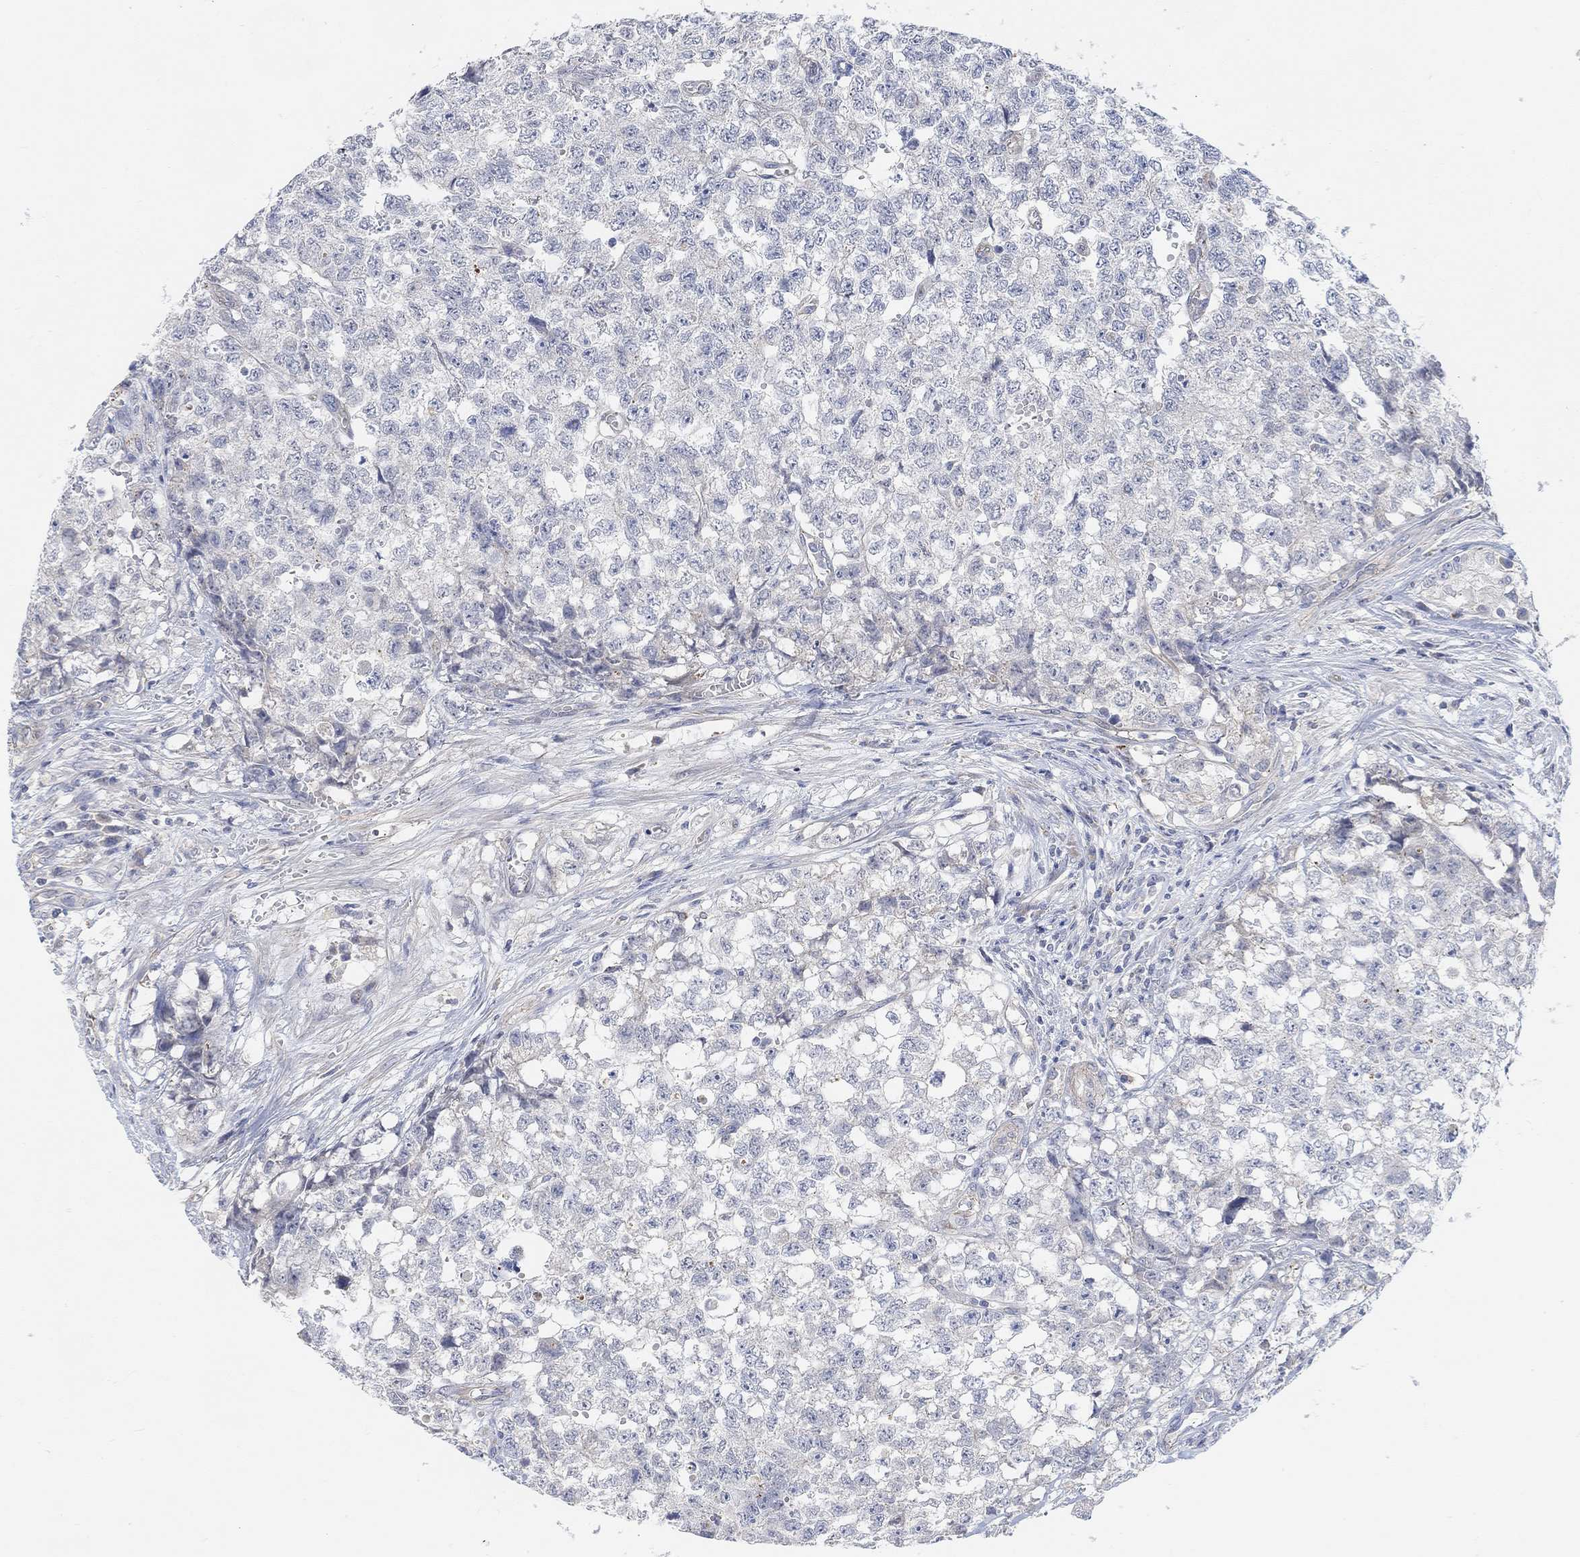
{"staining": {"intensity": "negative", "quantity": "none", "location": "none"}, "tissue": "testis cancer", "cell_type": "Tumor cells", "image_type": "cancer", "snomed": [{"axis": "morphology", "description": "Seminoma, NOS"}, {"axis": "morphology", "description": "Carcinoma, Embryonal, NOS"}, {"axis": "topography", "description": "Testis"}], "caption": "Testis cancer was stained to show a protein in brown. There is no significant expression in tumor cells.", "gene": "HCRTR1", "patient": {"sex": "male", "age": 22}}